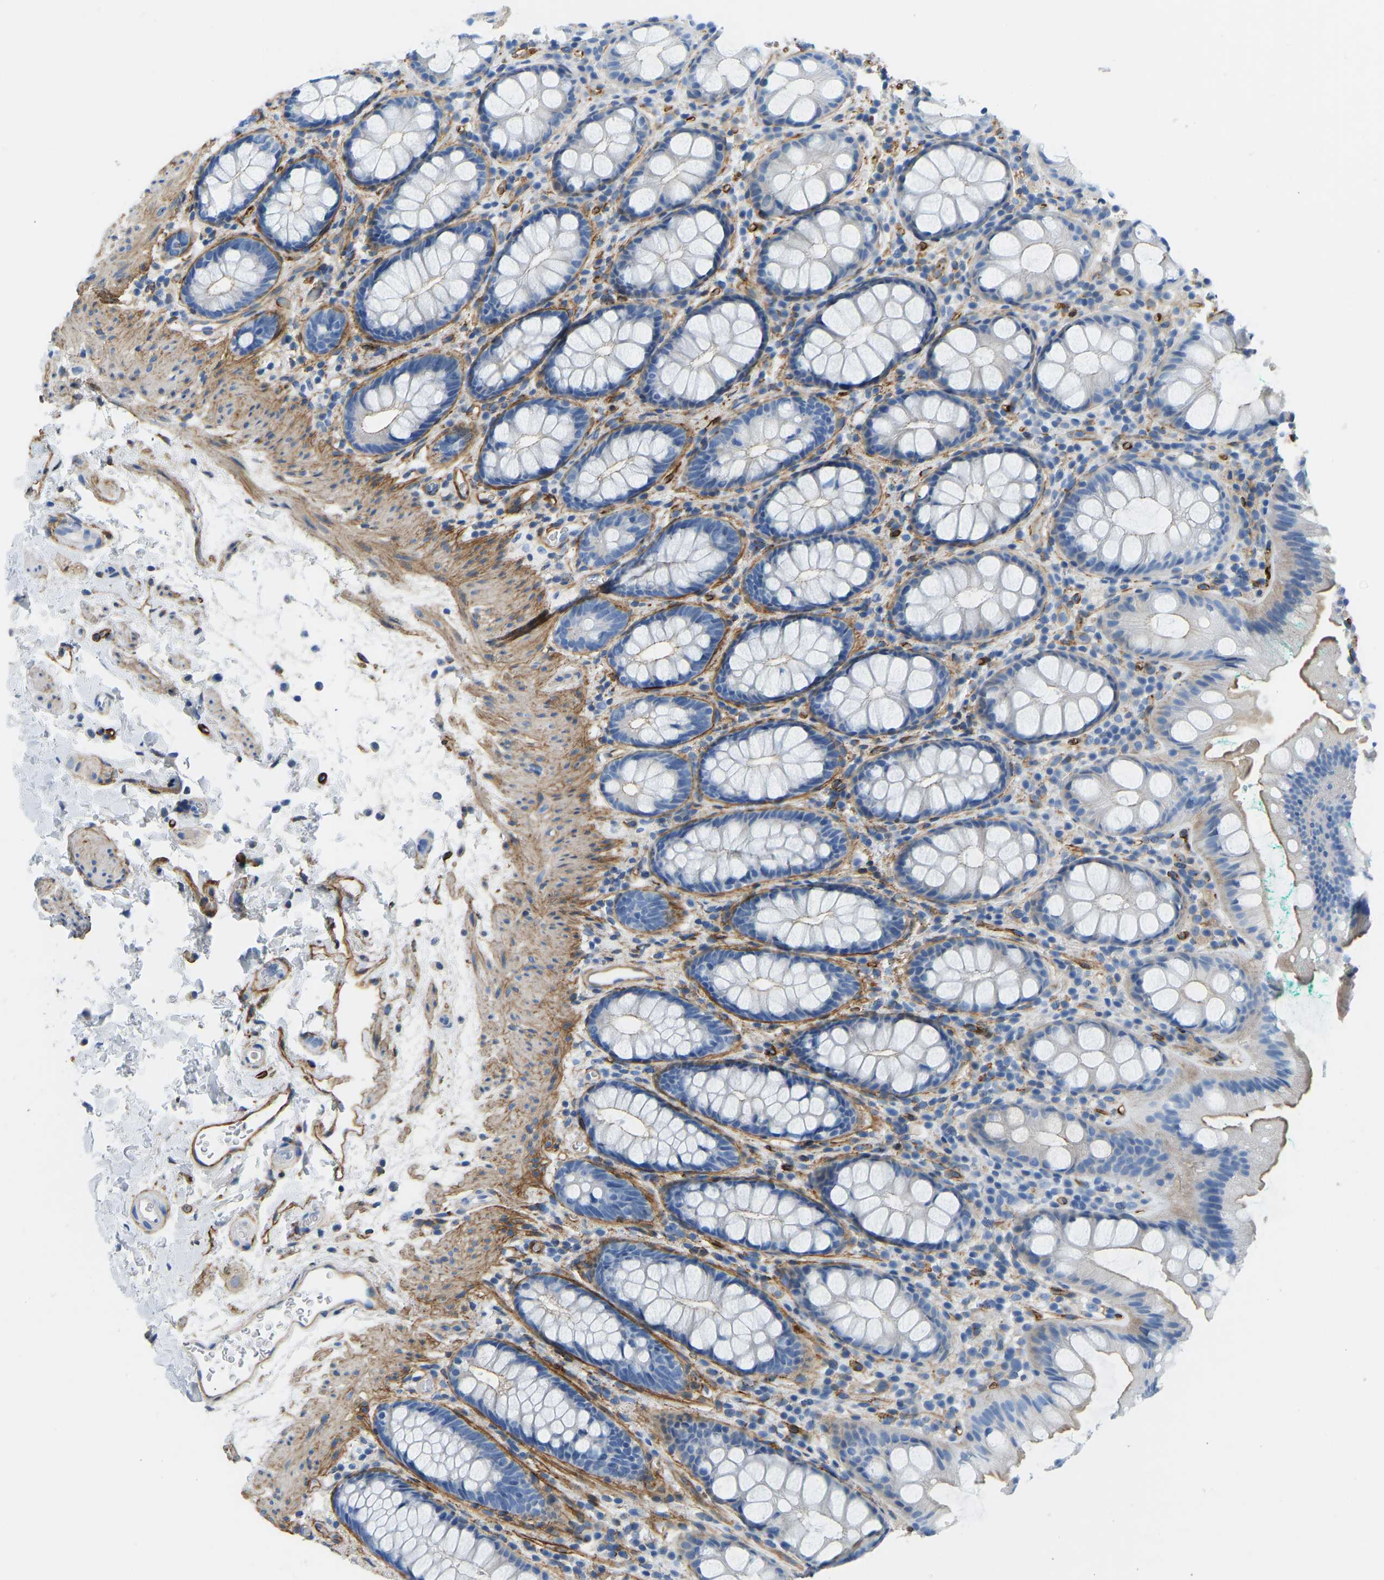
{"staining": {"intensity": "moderate", "quantity": "<25%", "location": "cytoplasmic/membranous"}, "tissue": "rectum", "cell_type": "Glandular cells", "image_type": "normal", "snomed": [{"axis": "morphology", "description": "Normal tissue, NOS"}, {"axis": "topography", "description": "Rectum"}], "caption": "An image showing moderate cytoplasmic/membranous positivity in about <25% of glandular cells in unremarkable rectum, as visualized by brown immunohistochemical staining.", "gene": "COL15A1", "patient": {"sex": "female", "age": 66}}